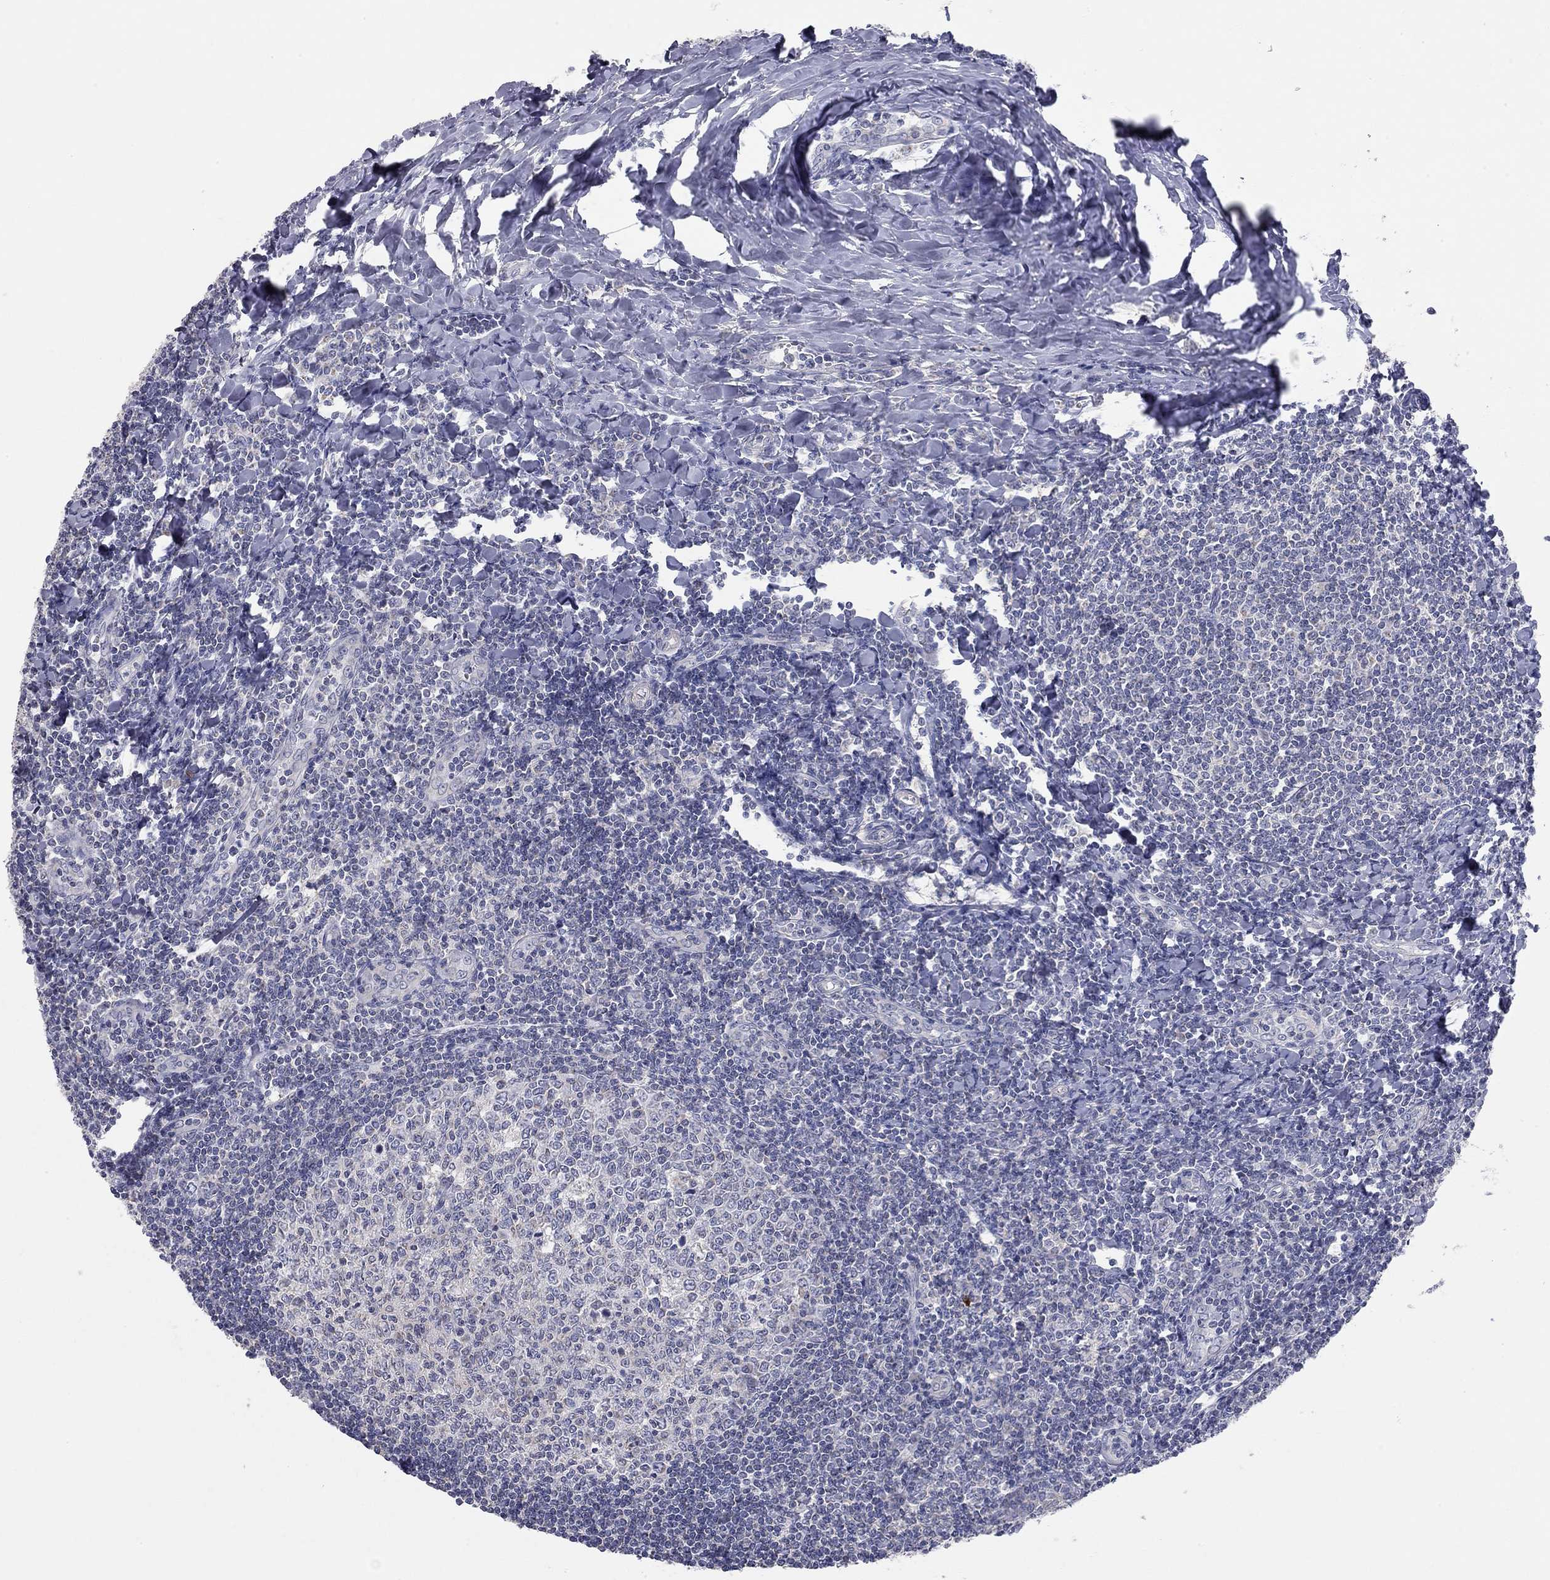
{"staining": {"intensity": "negative", "quantity": "none", "location": "none"}, "tissue": "tonsil", "cell_type": "Germinal center cells", "image_type": "normal", "snomed": [{"axis": "morphology", "description": "Normal tissue, NOS"}, {"axis": "topography", "description": "Tonsil"}], "caption": "Immunohistochemistry image of unremarkable tonsil: human tonsil stained with DAB (3,3'-diaminobenzidine) demonstrates no significant protein staining in germinal center cells. The staining is performed using DAB (3,3'-diaminobenzidine) brown chromogen with nuclei counter-stained in using hematoxylin.", "gene": "CFAP161", "patient": {"sex": "female", "age": 12}}